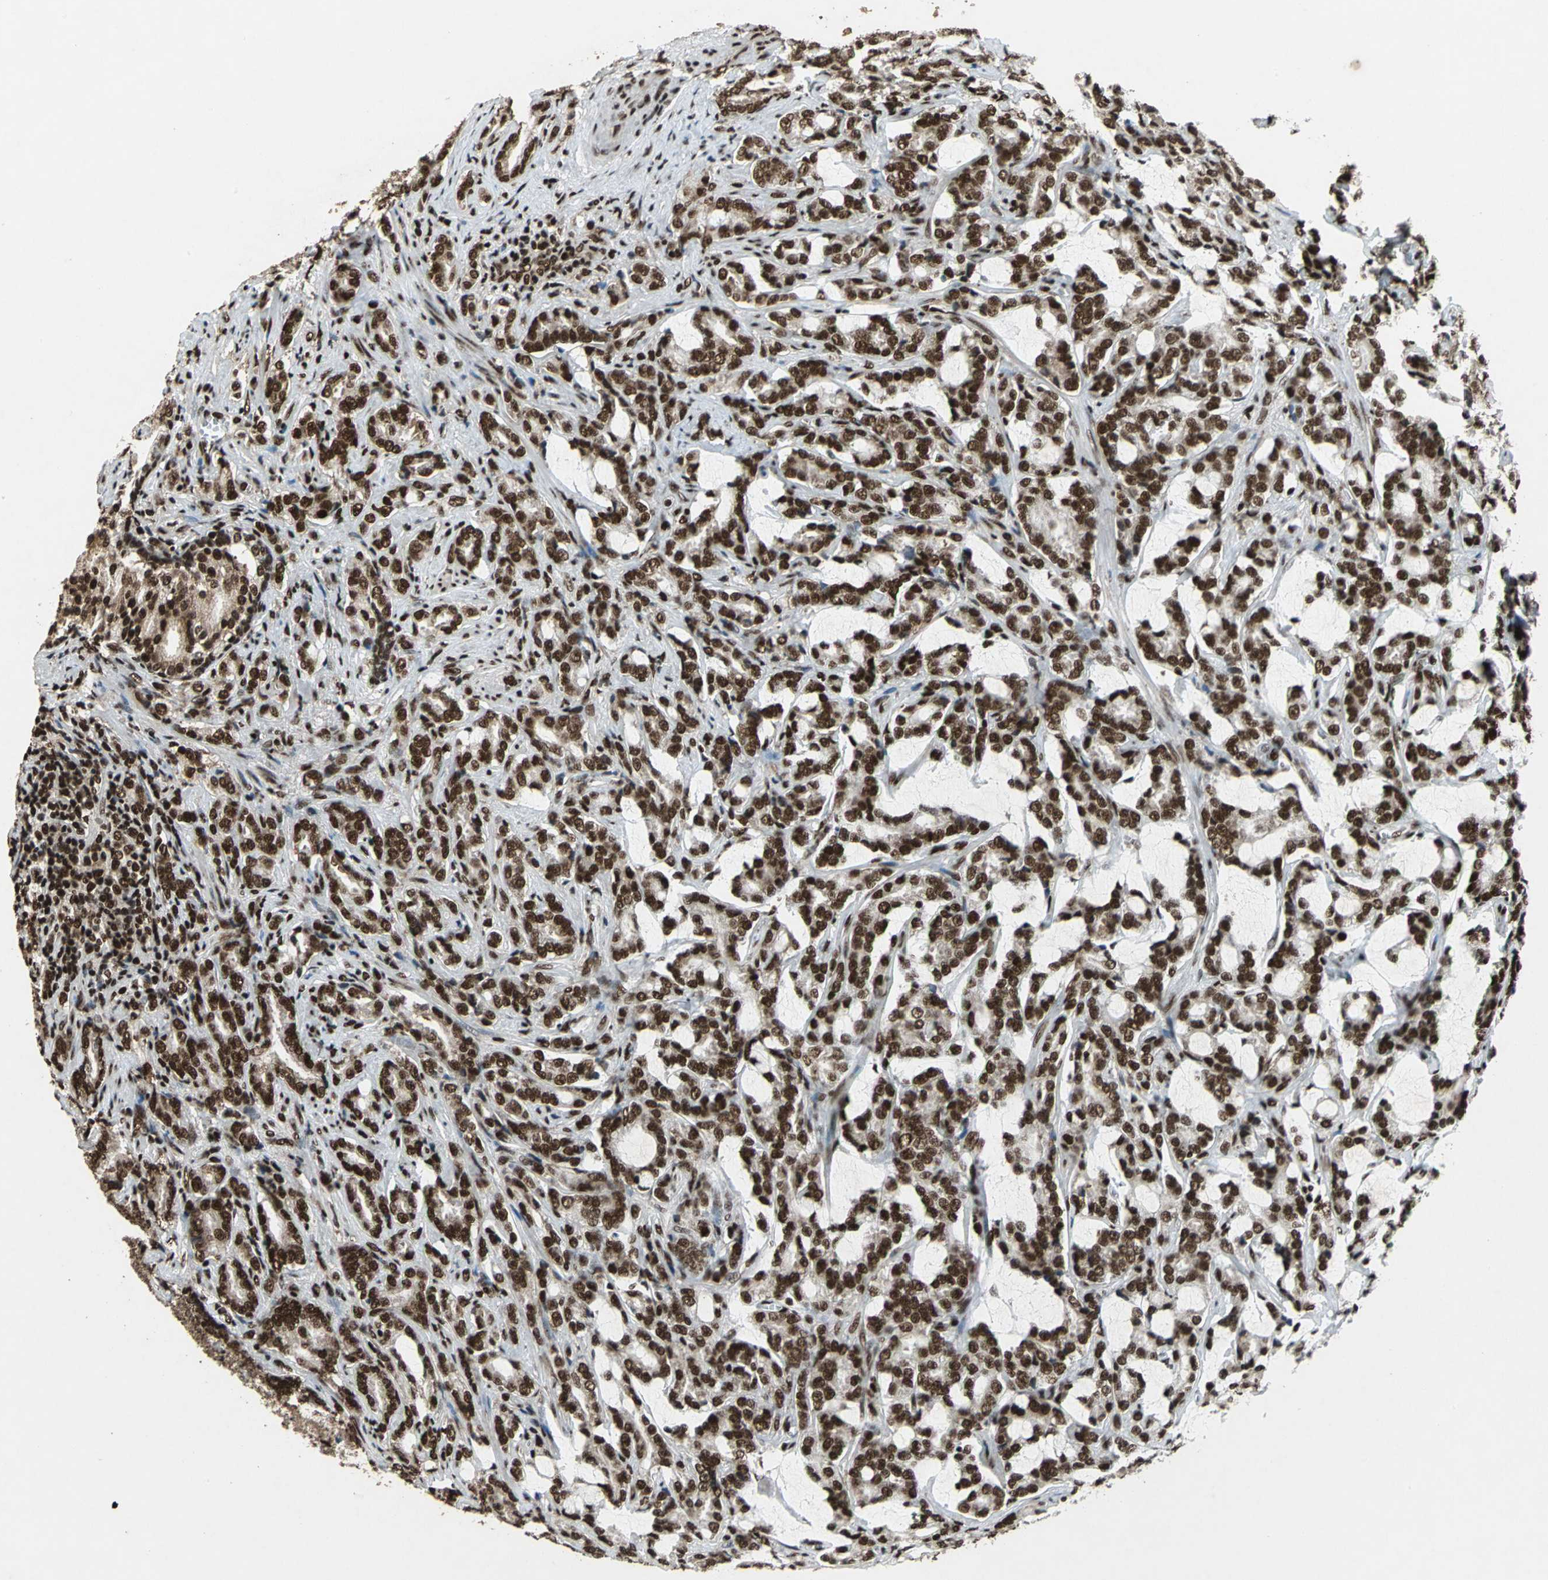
{"staining": {"intensity": "strong", "quantity": ">75%", "location": "nuclear"}, "tissue": "prostate cancer", "cell_type": "Tumor cells", "image_type": "cancer", "snomed": [{"axis": "morphology", "description": "Adenocarcinoma, Low grade"}, {"axis": "topography", "description": "Prostate"}], "caption": "Tumor cells reveal high levels of strong nuclear expression in about >75% of cells in adenocarcinoma (low-grade) (prostate).", "gene": "MTA2", "patient": {"sex": "male", "age": 58}}